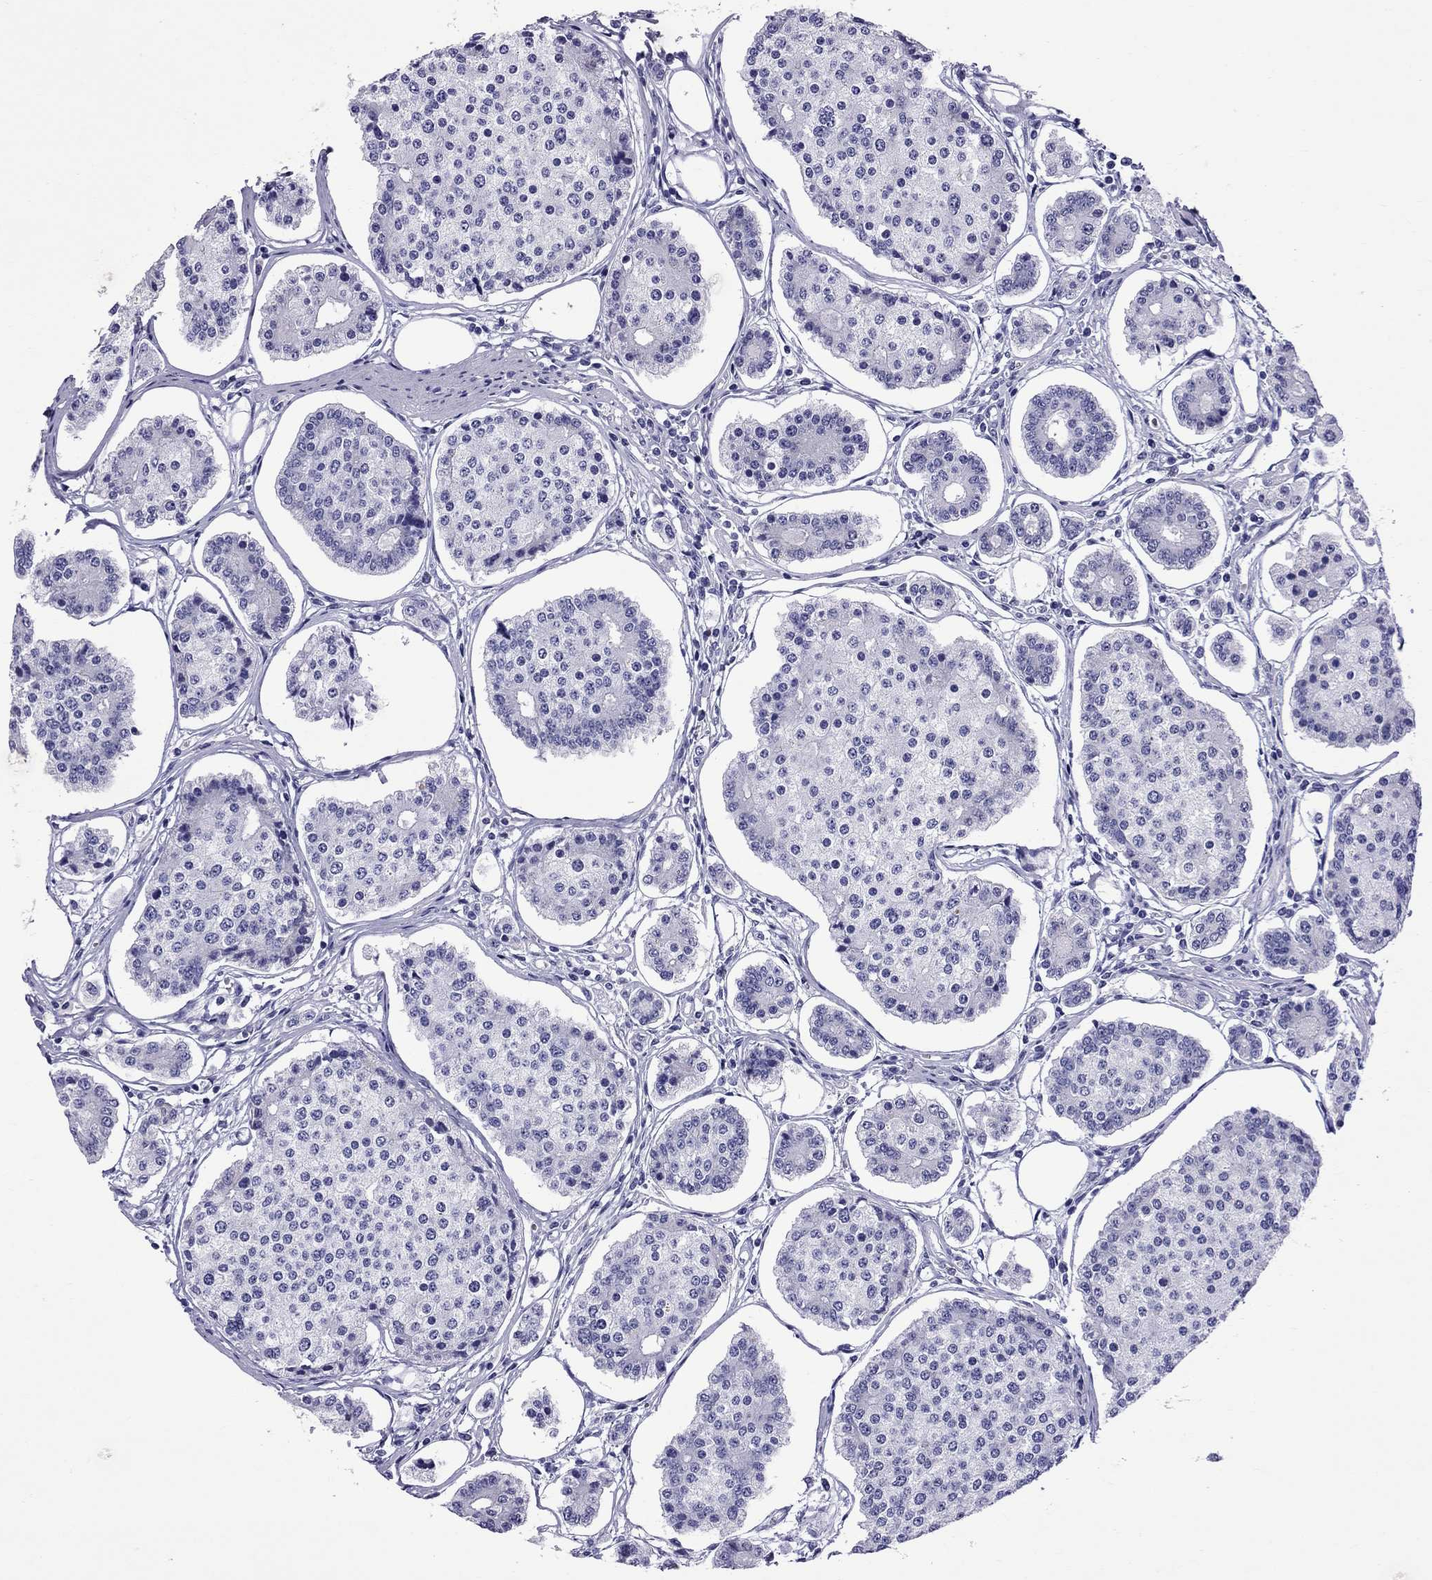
{"staining": {"intensity": "negative", "quantity": "none", "location": "none"}, "tissue": "carcinoid", "cell_type": "Tumor cells", "image_type": "cancer", "snomed": [{"axis": "morphology", "description": "Carcinoid, malignant, NOS"}, {"axis": "topography", "description": "Small intestine"}], "caption": "An image of malignant carcinoid stained for a protein shows no brown staining in tumor cells.", "gene": "SCART1", "patient": {"sex": "female", "age": 65}}